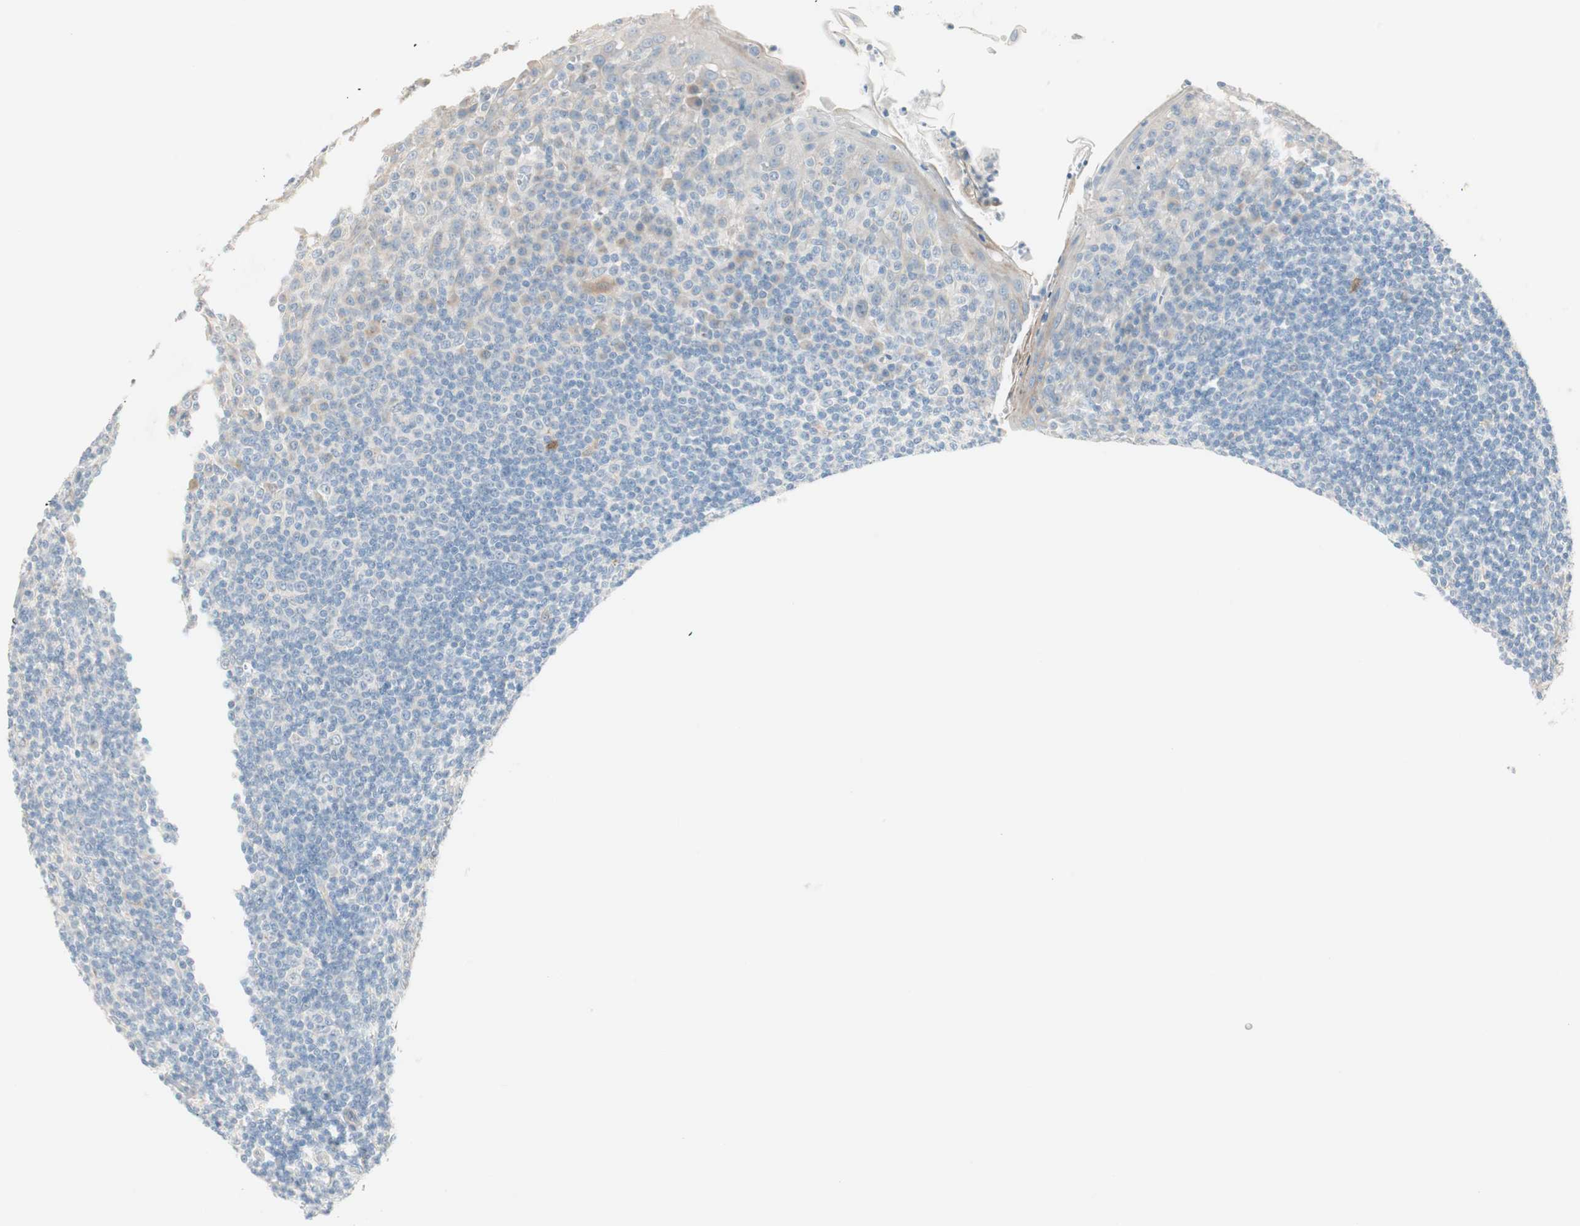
{"staining": {"intensity": "negative", "quantity": "none", "location": "none"}, "tissue": "tonsil", "cell_type": "Germinal center cells", "image_type": "normal", "snomed": [{"axis": "morphology", "description": "Normal tissue, NOS"}, {"axis": "topography", "description": "Tonsil"}], "caption": "Micrograph shows no protein staining in germinal center cells of benign tonsil.", "gene": "SULT1C2", "patient": {"sex": "male", "age": 31}}